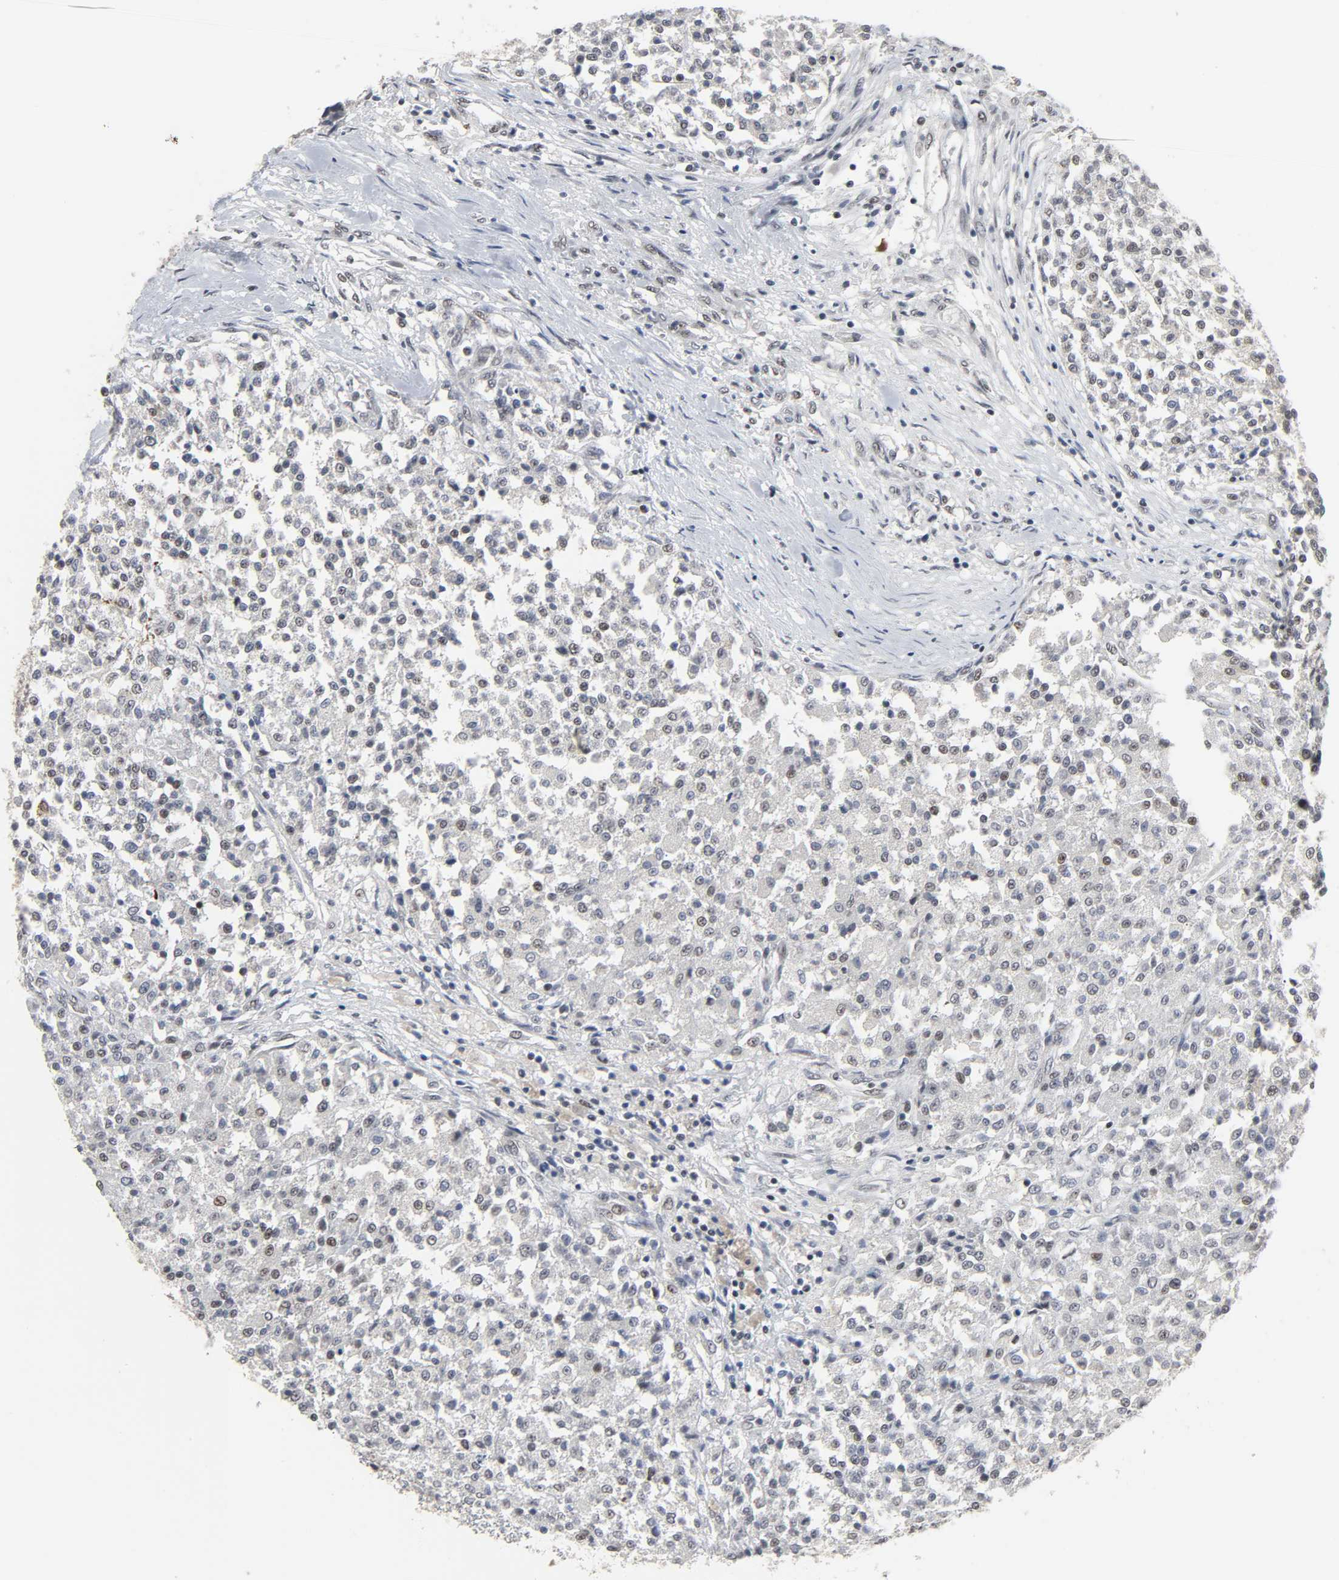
{"staining": {"intensity": "weak", "quantity": "<25%", "location": "nuclear"}, "tissue": "testis cancer", "cell_type": "Tumor cells", "image_type": "cancer", "snomed": [{"axis": "morphology", "description": "Seminoma, NOS"}, {"axis": "topography", "description": "Testis"}], "caption": "IHC histopathology image of neoplastic tissue: human seminoma (testis) stained with DAB exhibits no significant protein positivity in tumor cells. (DAB IHC visualized using brightfield microscopy, high magnification).", "gene": "MUC1", "patient": {"sex": "male", "age": 59}}